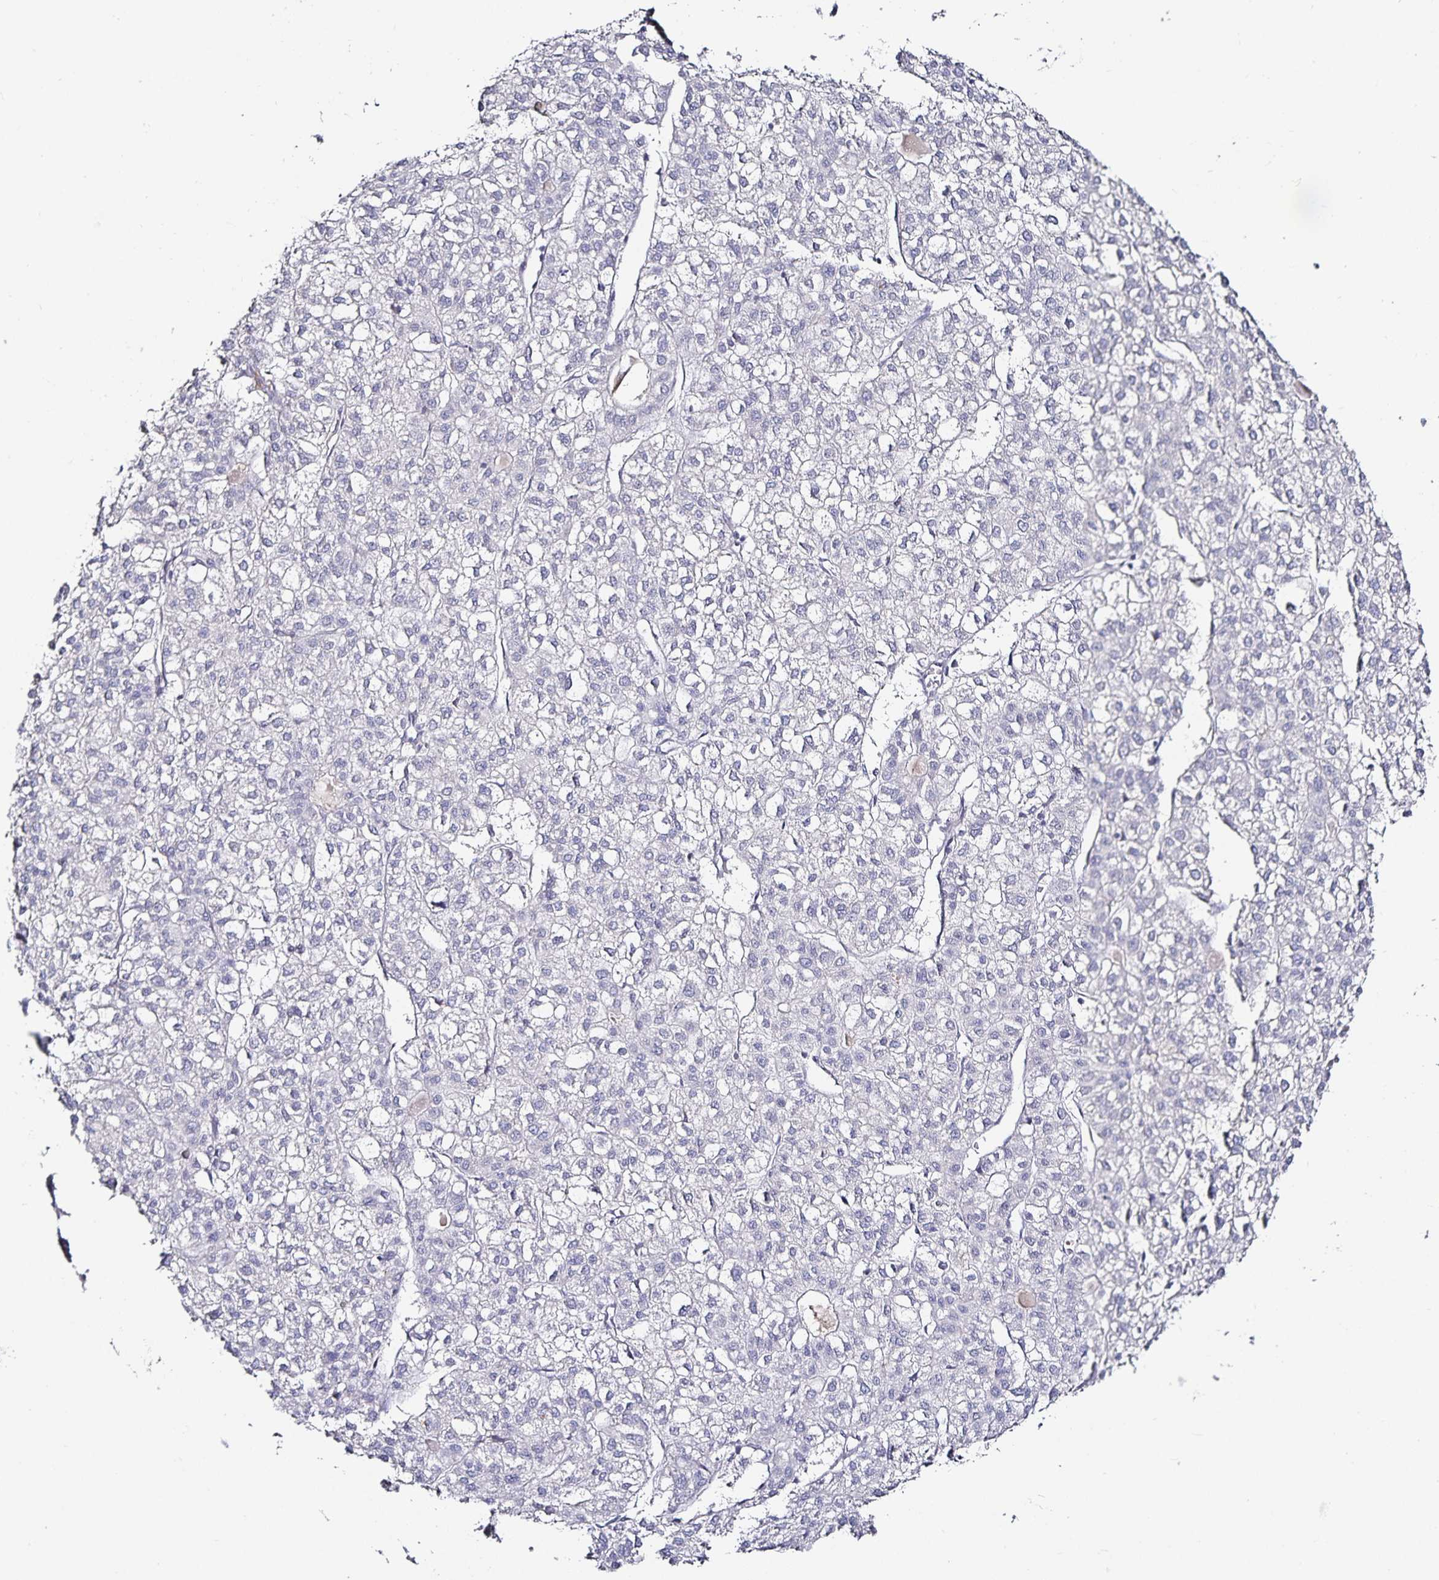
{"staining": {"intensity": "negative", "quantity": "none", "location": "none"}, "tissue": "liver cancer", "cell_type": "Tumor cells", "image_type": "cancer", "snomed": [{"axis": "morphology", "description": "Carcinoma, Hepatocellular, NOS"}, {"axis": "topography", "description": "Liver"}], "caption": "A micrograph of human liver cancer (hepatocellular carcinoma) is negative for staining in tumor cells.", "gene": "TTR", "patient": {"sex": "female", "age": 43}}